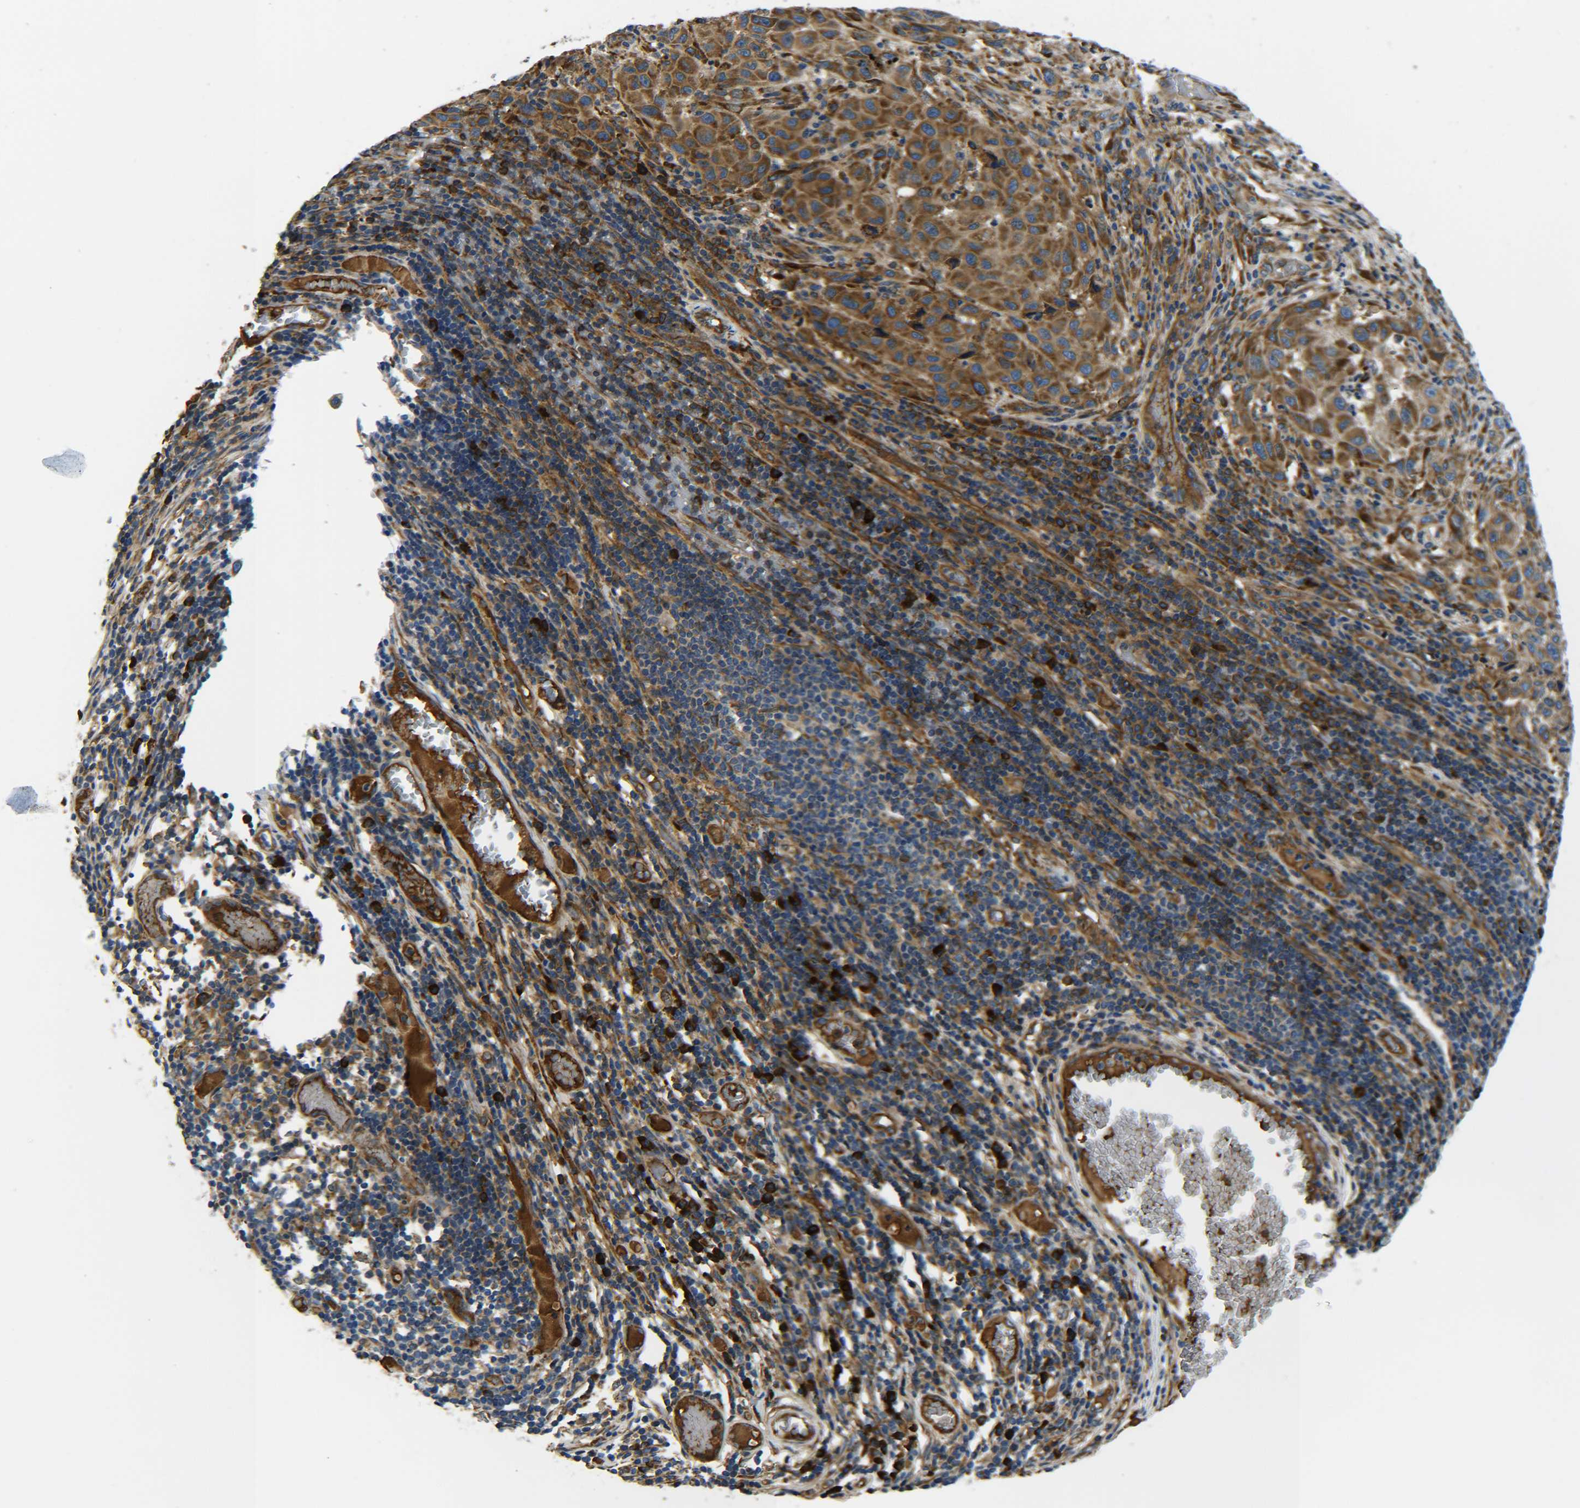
{"staining": {"intensity": "moderate", "quantity": ">75%", "location": "cytoplasmic/membranous"}, "tissue": "melanoma", "cell_type": "Tumor cells", "image_type": "cancer", "snomed": [{"axis": "morphology", "description": "Malignant melanoma, Metastatic site"}, {"axis": "topography", "description": "Lymph node"}], "caption": "The histopathology image exhibits immunohistochemical staining of melanoma. There is moderate cytoplasmic/membranous expression is appreciated in about >75% of tumor cells. The staining was performed using DAB (3,3'-diaminobenzidine), with brown indicating positive protein expression. Nuclei are stained blue with hematoxylin.", "gene": "PREB", "patient": {"sex": "male", "age": 61}}